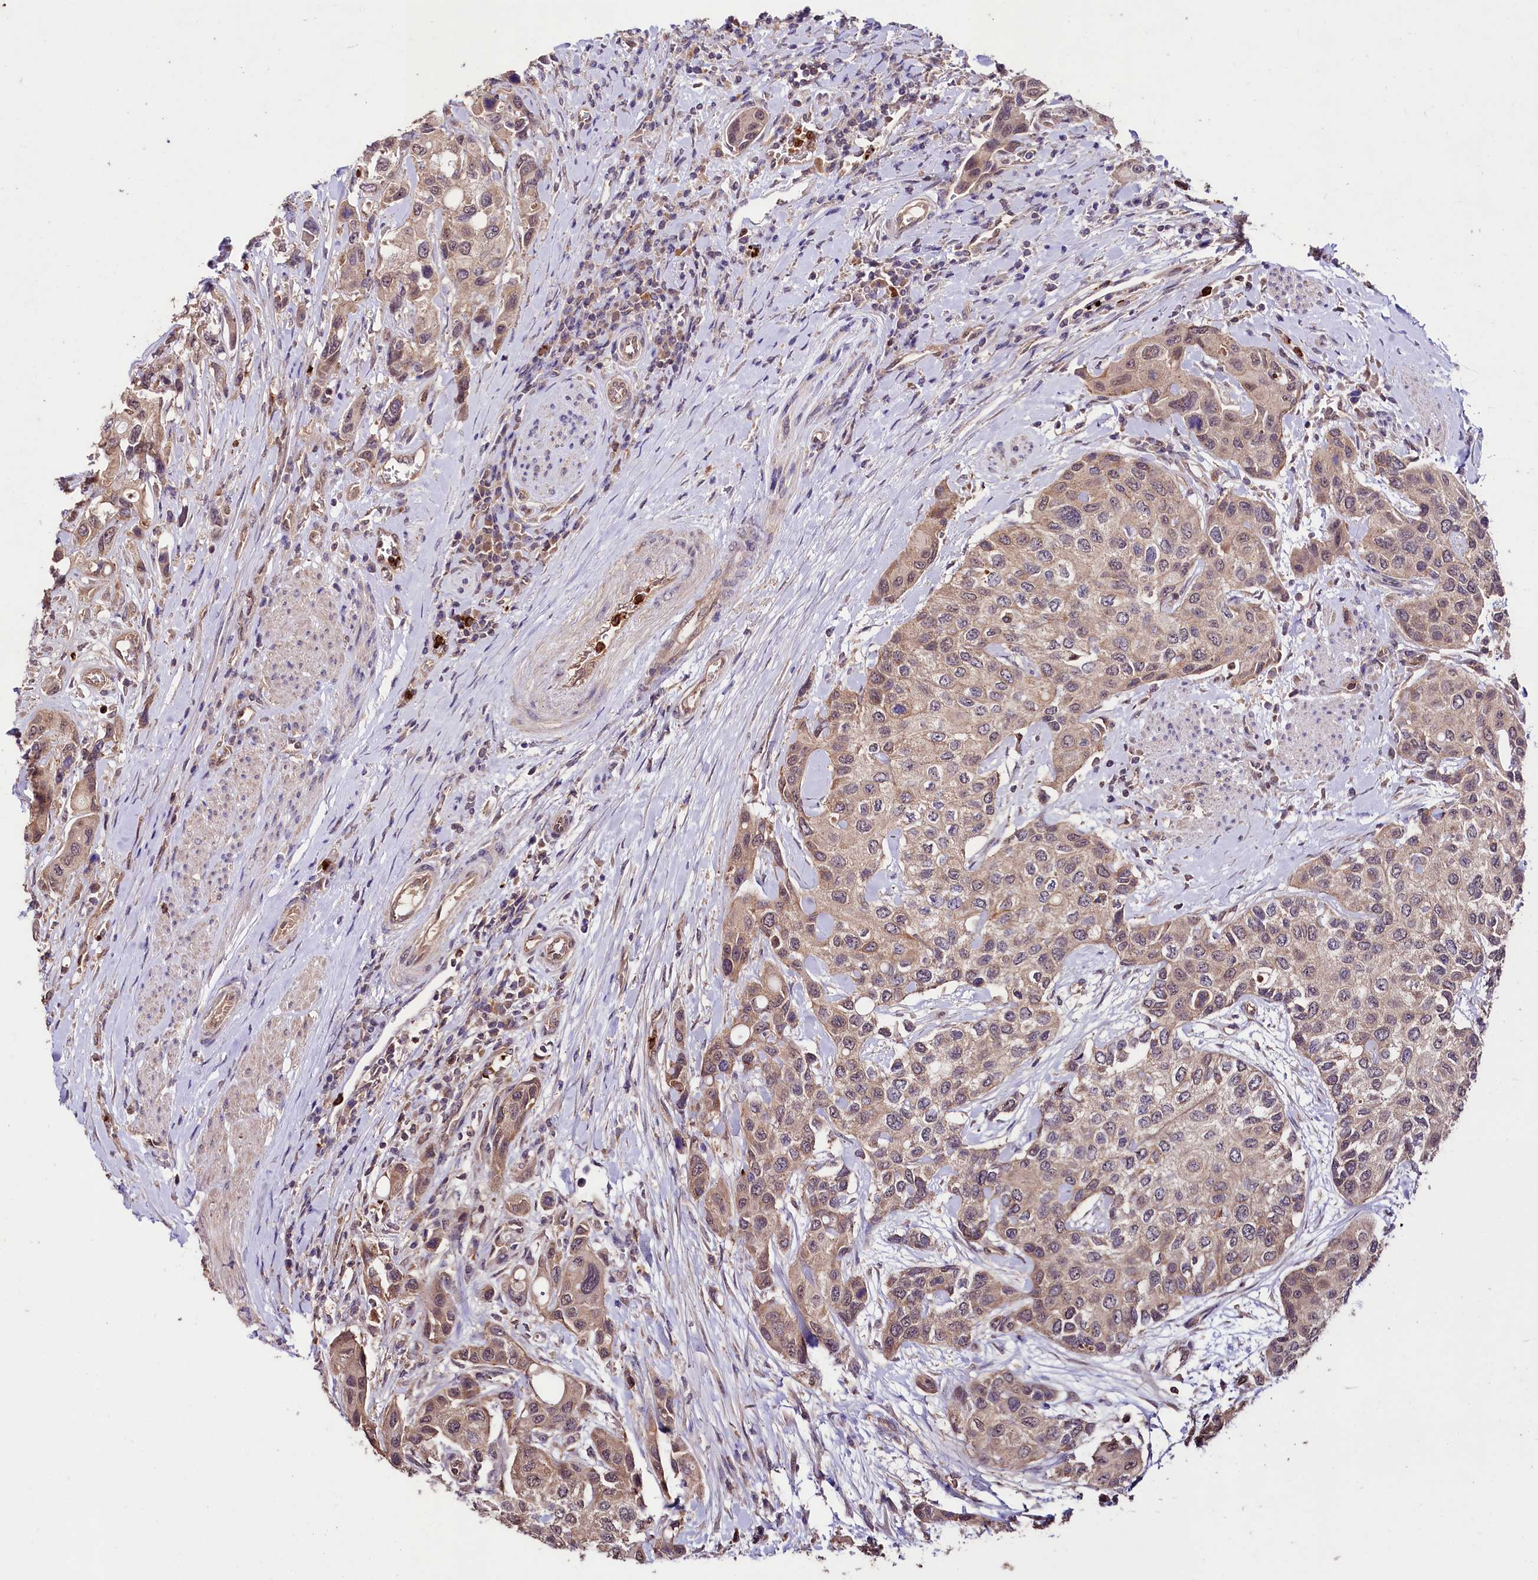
{"staining": {"intensity": "weak", "quantity": "25%-75%", "location": "cytoplasmic/membranous"}, "tissue": "urothelial cancer", "cell_type": "Tumor cells", "image_type": "cancer", "snomed": [{"axis": "morphology", "description": "Normal tissue, NOS"}, {"axis": "morphology", "description": "Urothelial carcinoma, High grade"}, {"axis": "topography", "description": "Vascular tissue"}, {"axis": "topography", "description": "Urinary bladder"}], "caption": "Approximately 25%-75% of tumor cells in urothelial cancer exhibit weak cytoplasmic/membranous protein staining as visualized by brown immunohistochemical staining.", "gene": "KLRB1", "patient": {"sex": "female", "age": 56}}